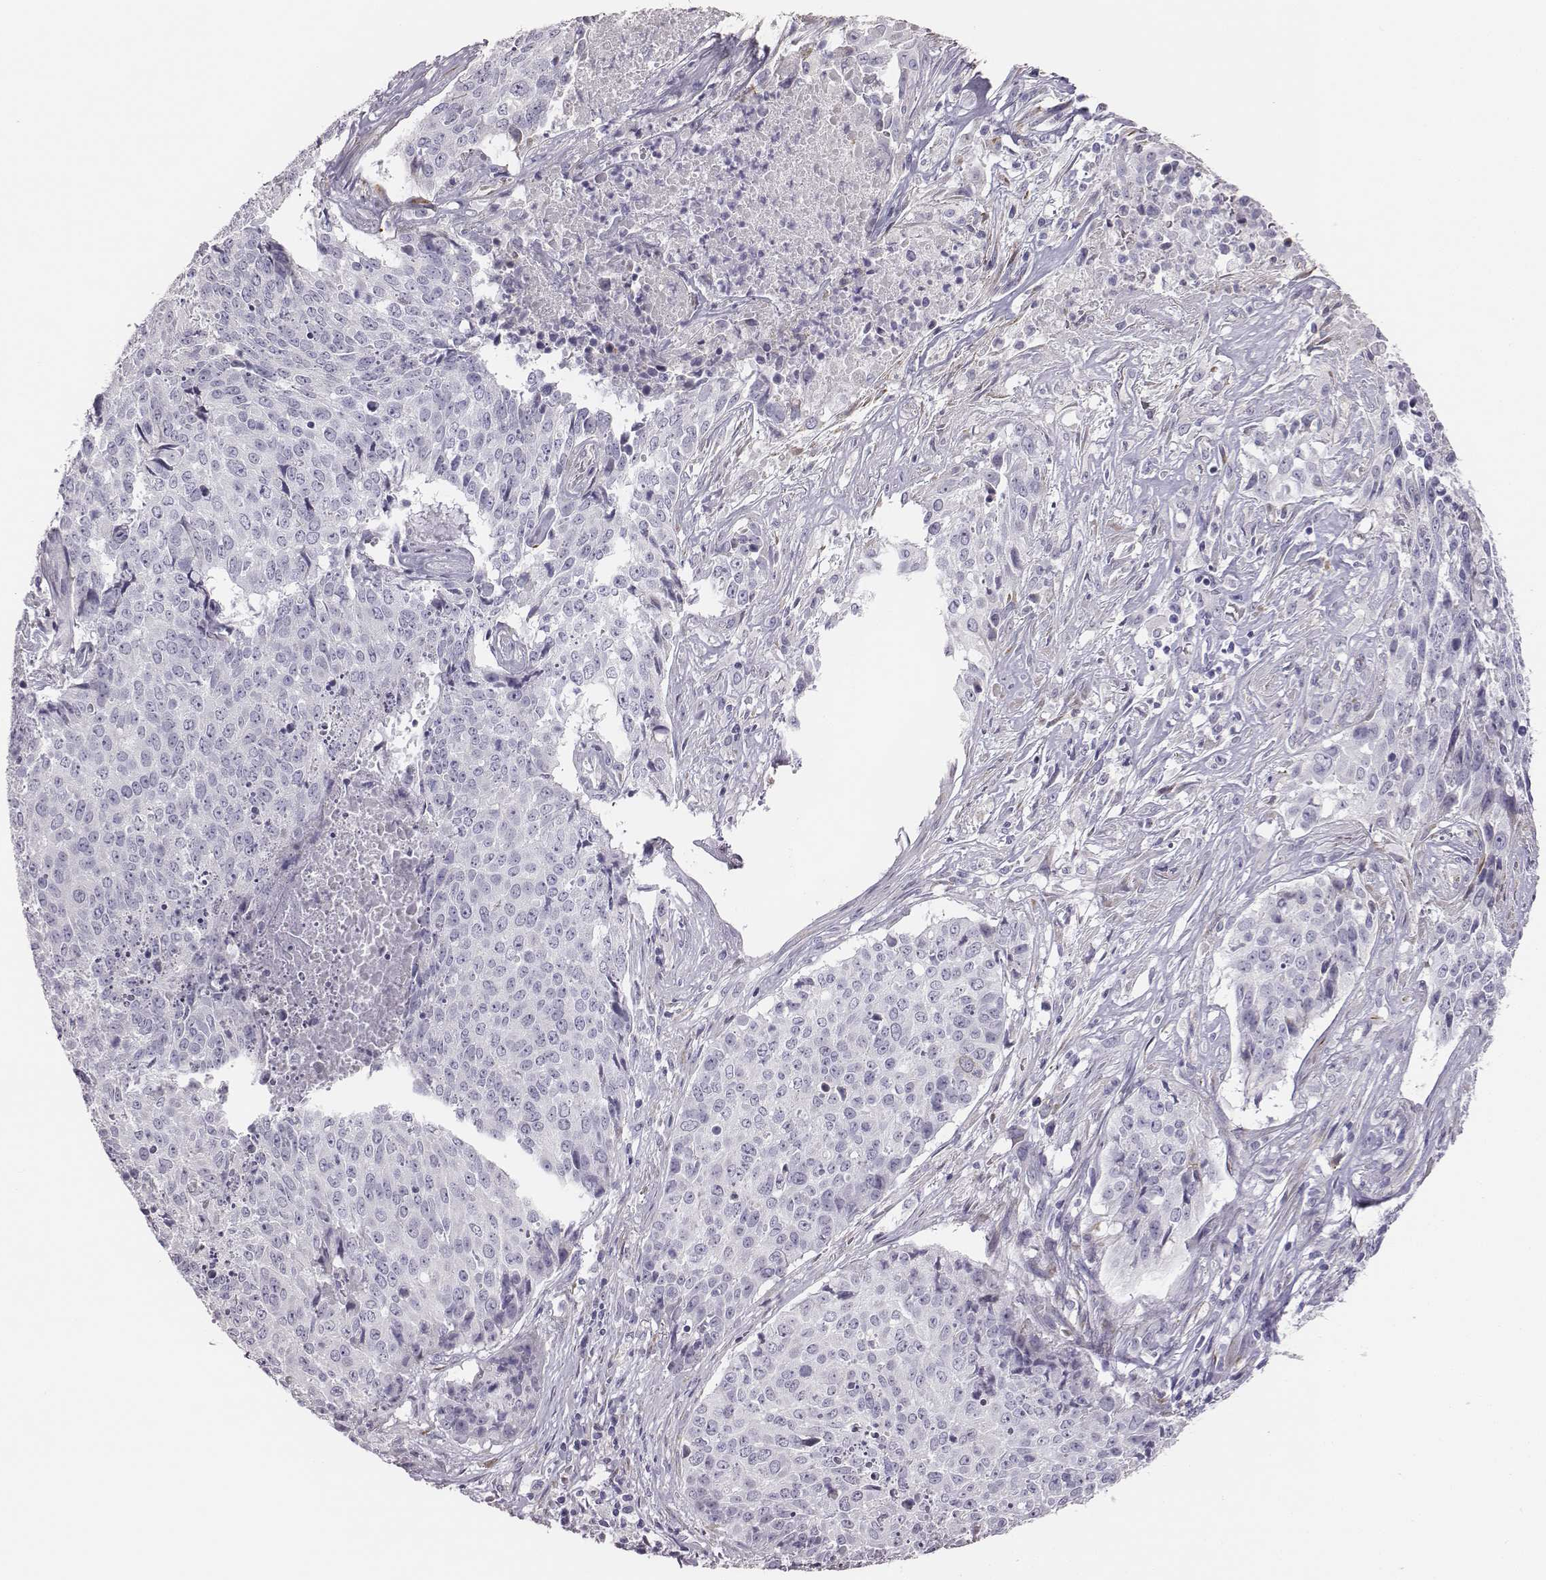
{"staining": {"intensity": "negative", "quantity": "none", "location": "none"}, "tissue": "lung cancer", "cell_type": "Tumor cells", "image_type": "cancer", "snomed": [{"axis": "morphology", "description": "Normal tissue, NOS"}, {"axis": "morphology", "description": "Squamous cell carcinoma, NOS"}, {"axis": "topography", "description": "Bronchus"}, {"axis": "topography", "description": "Lung"}], "caption": "A histopathology image of human lung cancer is negative for staining in tumor cells. (DAB immunohistochemistry (IHC) visualized using brightfield microscopy, high magnification).", "gene": "GUCA1A", "patient": {"sex": "male", "age": 64}}